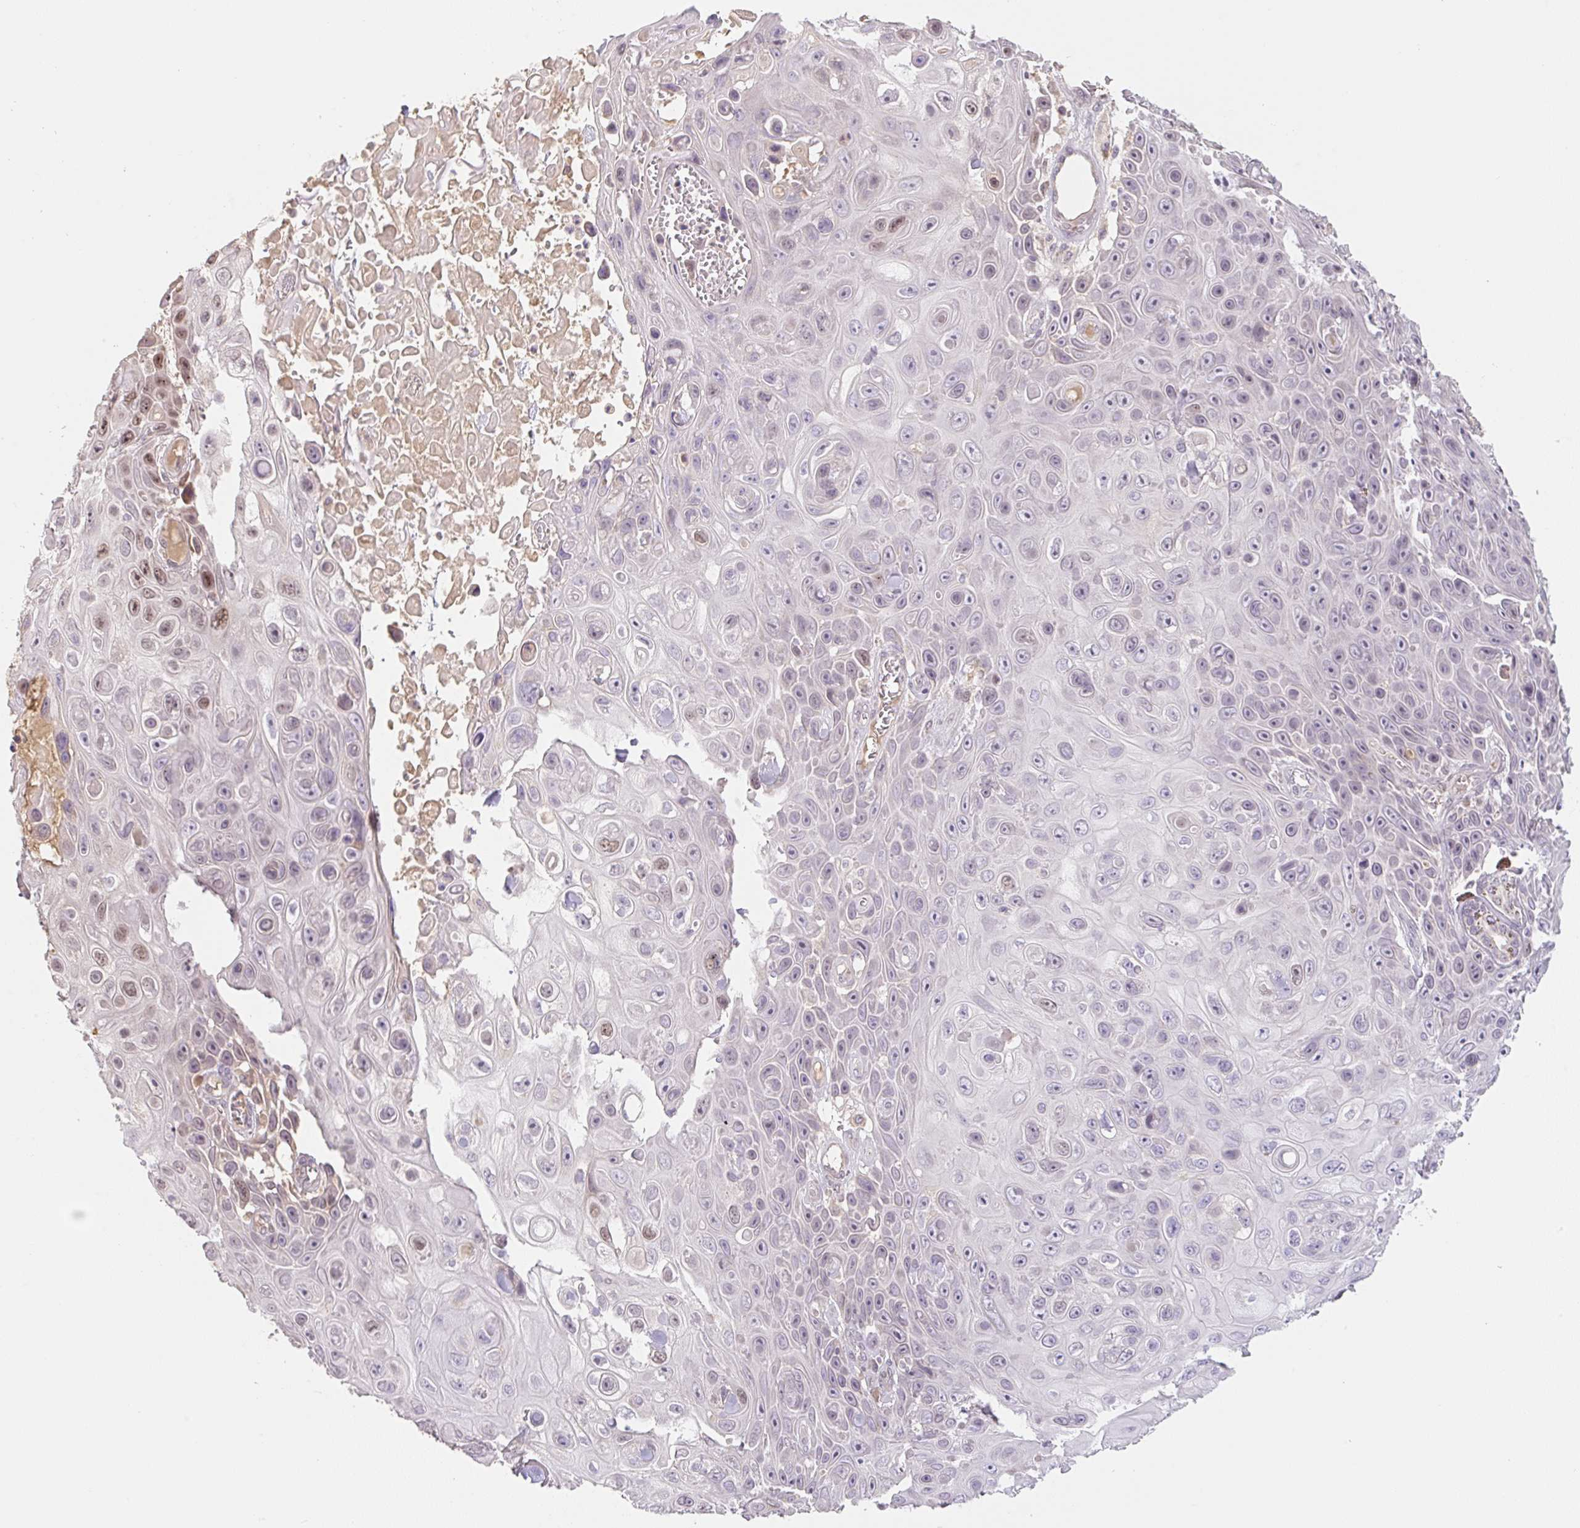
{"staining": {"intensity": "weak", "quantity": "<25%", "location": "nuclear"}, "tissue": "skin cancer", "cell_type": "Tumor cells", "image_type": "cancer", "snomed": [{"axis": "morphology", "description": "Squamous cell carcinoma, NOS"}, {"axis": "topography", "description": "Skin"}], "caption": "Immunohistochemistry image of neoplastic tissue: skin cancer stained with DAB demonstrates no significant protein staining in tumor cells.", "gene": "MIA2", "patient": {"sex": "male", "age": 82}}